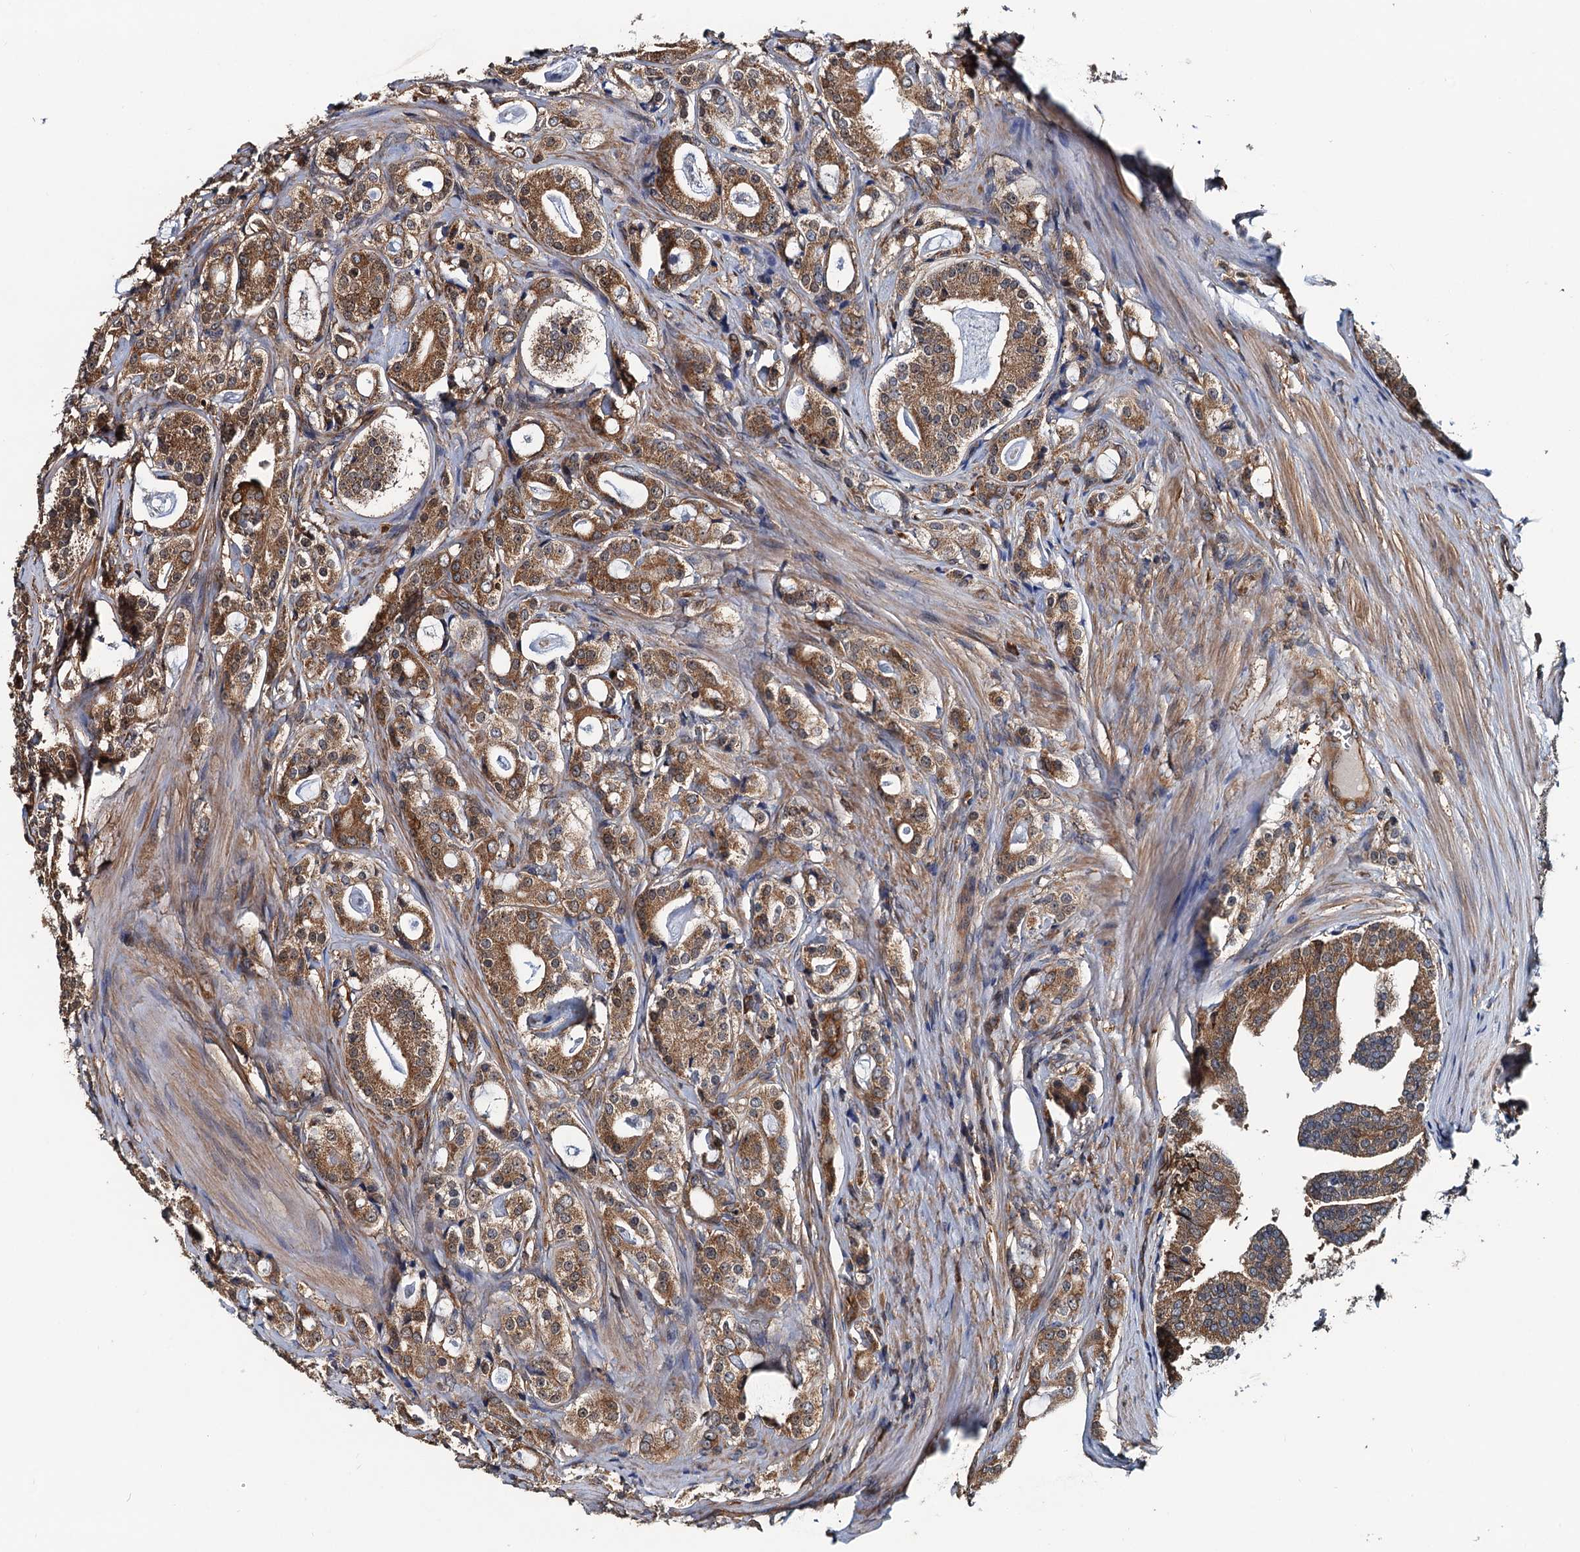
{"staining": {"intensity": "moderate", "quantity": ">75%", "location": "cytoplasmic/membranous"}, "tissue": "prostate cancer", "cell_type": "Tumor cells", "image_type": "cancer", "snomed": [{"axis": "morphology", "description": "Adenocarcinoma, High grade"}, {"axis": "topography", "description": "Prostate"}], "caption": "The image shows immunohistochemical staining of prostate adenocarcinoma (high-grade). There is moderate cytoplasmic/membranous expression is present in about >75% of tumor cells.", "gene": "USP6NL", "patient": {"sex": "male", "age": 63}}